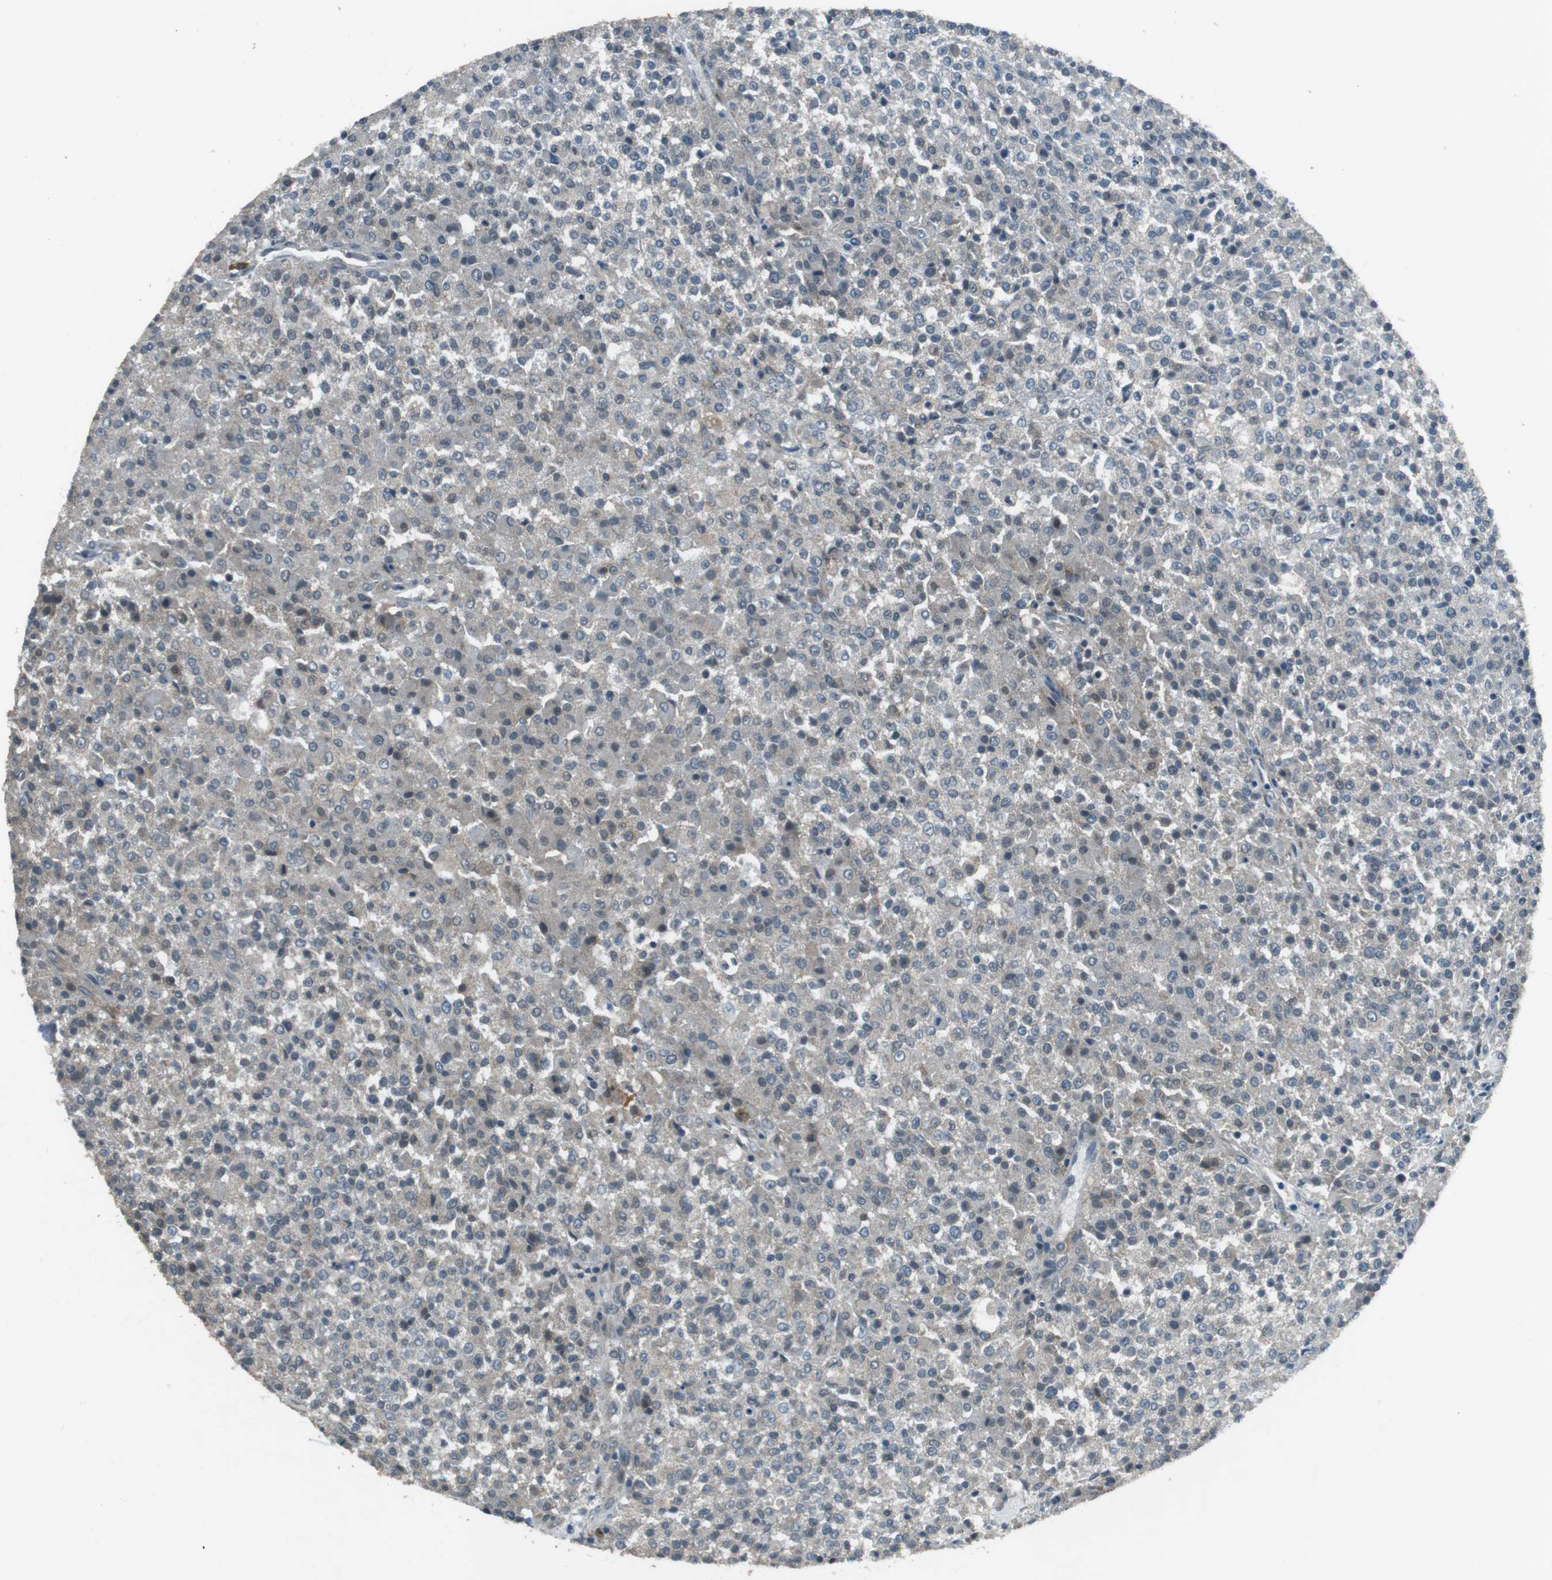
{"staining": {"intensity": "negative", "quantity": "none", "location": "none"}, "tissue": "testis cancer", "cell_type": "Tumor cells", "image_type": "cancer", "snomed": [{"axis": "morphology", "description": "Seminoma, NOS"}, {"axis": "topography", "description": "Testis"}], "caption": "Immunohistochemistry of human testis cancer (seminoma) reveals no staining in tumor cells. (DAB immunohistochemistry, high magnification).", "gene": "MFAP3", "patient": {"sex": "male", "age": 59}}